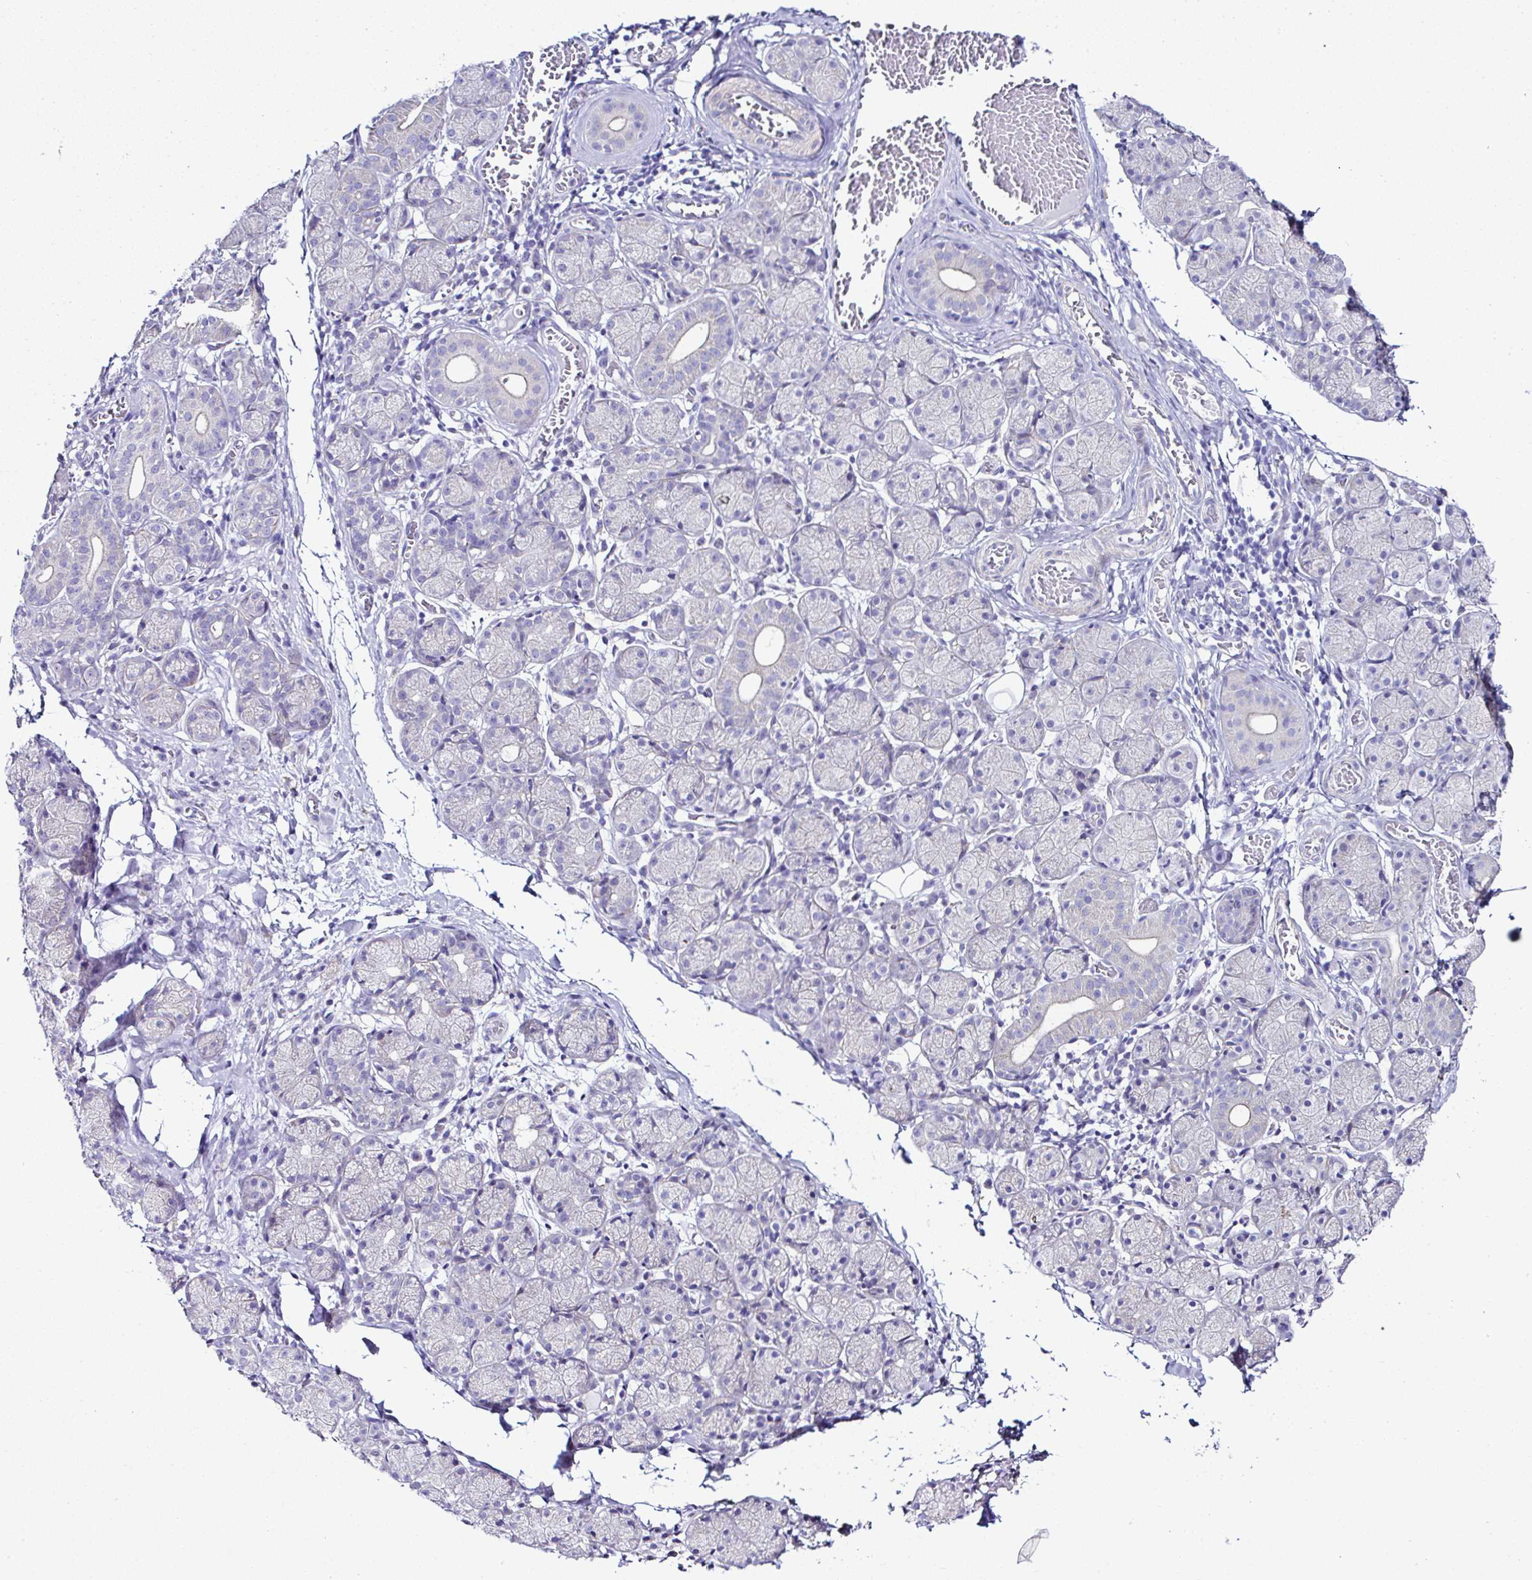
{"staining": {"intensity": "moderate", "quantity": "<25%", "location": "cytoplasmic/membranous"}, "tissue": "salivary gland", "cell_type": "Glandular cells", "image_type": "normal", "snomed": [{"axis": "morphology", "description": "Normal tissue, NOS"}, {"axis": "topography", "description": "Salivary gland"}], "caption": "The photomicrograph reveals immunohistochemical staining of normal salivary gland. There is moderate cytoplasmic/membranous staining is seen in approximately <25% of glandular cells.", "gene": "OR4P4", "patient": {"sex": "female", "age": 24}}